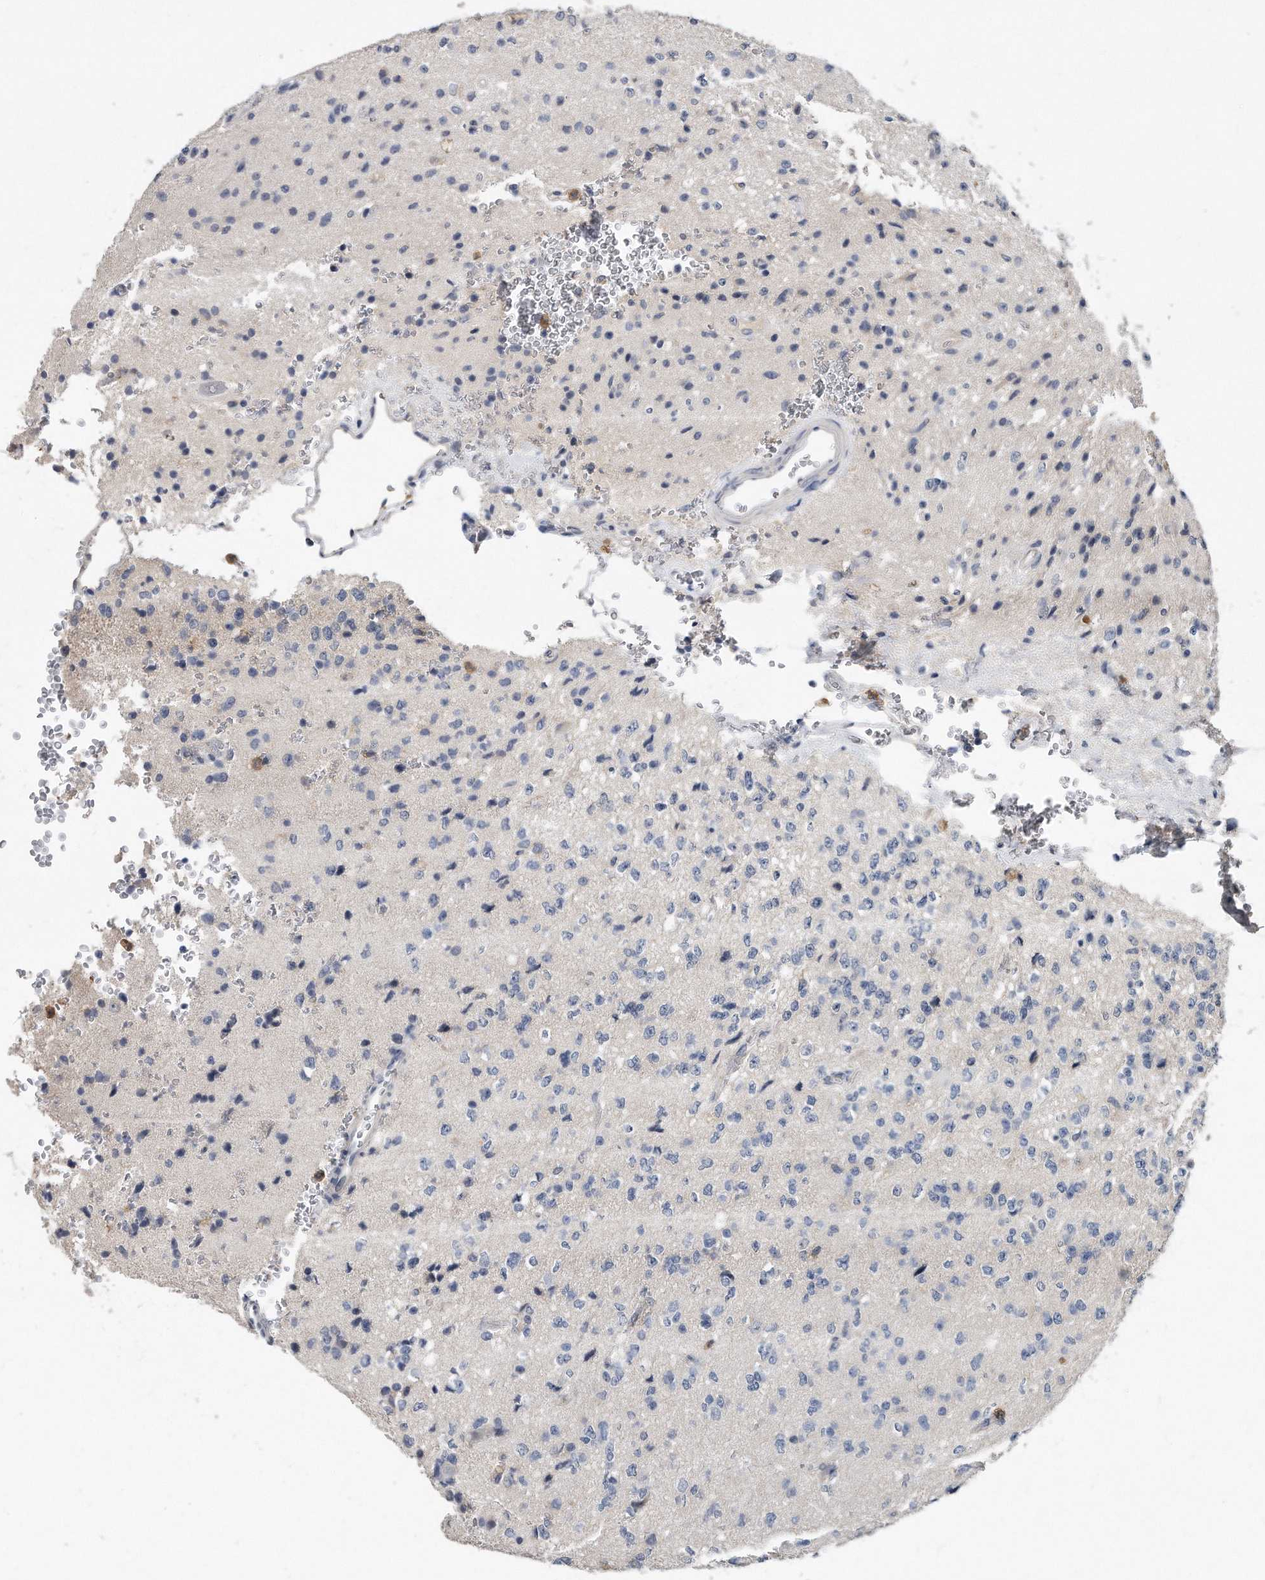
{"staining": {"intensity": "negative", "quantity": "none", "location": "none"}, "tissue": "glioma", "cell_type": "Tumor cells", "image_type": "cancer", "snomed": [{"axis": "morphology", "description": "Glioma, malignant, High grade"}, {"axis": "topography", "description": "pancreas cauda"}], "caption": "High magnification brightfield microscopy of high-grade glioma (malignant) stained with DAB (brown) and counterstained with hematoxylin (blue): tumor cells show no significant positivity.", "gene": "HOMER3", "patient": {"sex": "male", "age": 60}}